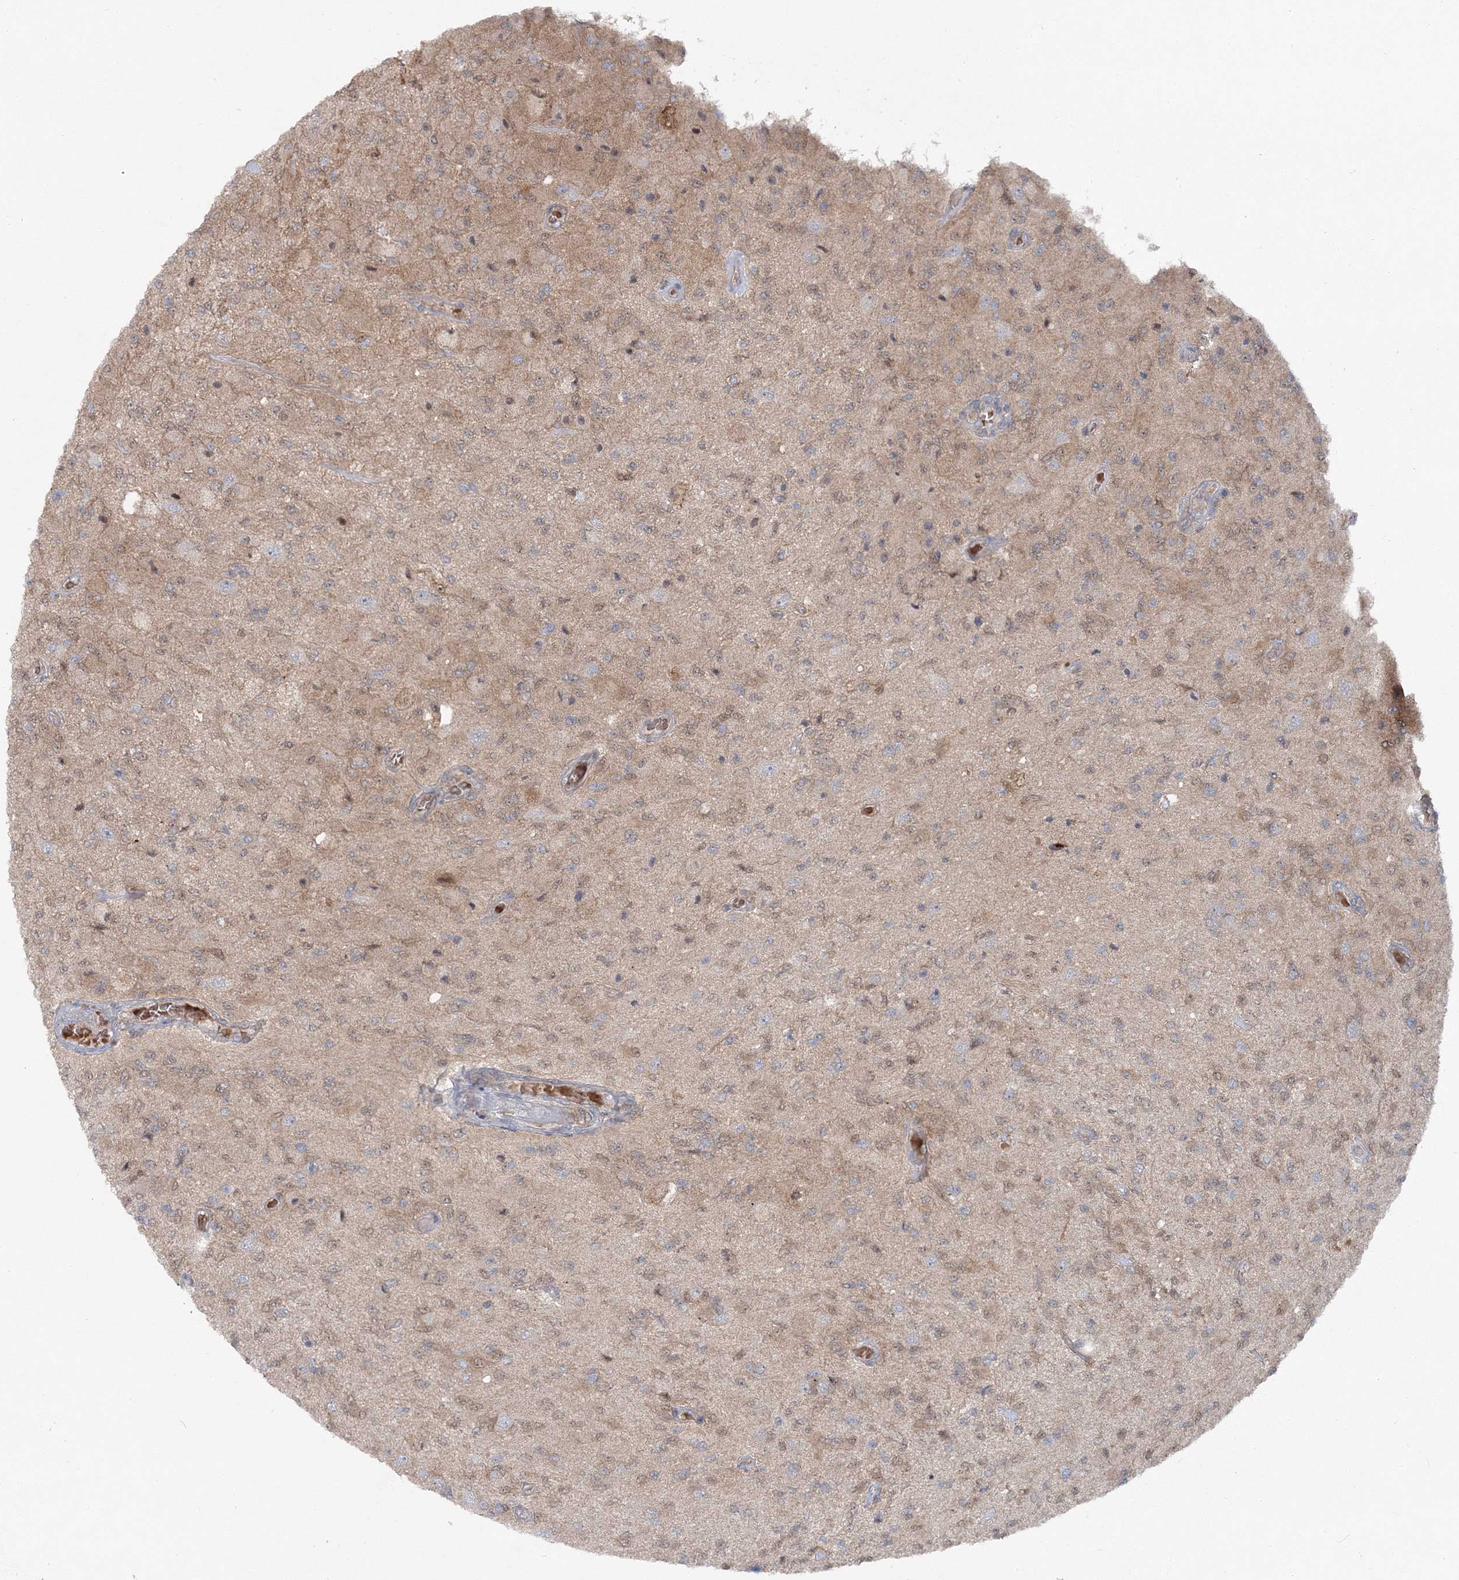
{"staining": {"intensity": "weak", "quantity": "<25%", "location": "cytoplasmic/membranous,nuclear"}, "tissue": "glioma", "cell_type": "Tumor cells", "image_type": "cancer", "snomed": [{"axis": "morphology", "description": "Normal tissue, NOS"}, {"axis": "morphology", "description": "Glioma, malignant, High grade"}, {"axis": "topography", "description": "Cerebral cortex"}], "caption": "Immunohistochemical staining of human malignant glioma (high-grade) demonstrates no significant positivity in tumor cells.", "gene": "PCBD2", "patient": {"sex": "male", "age": 77}}